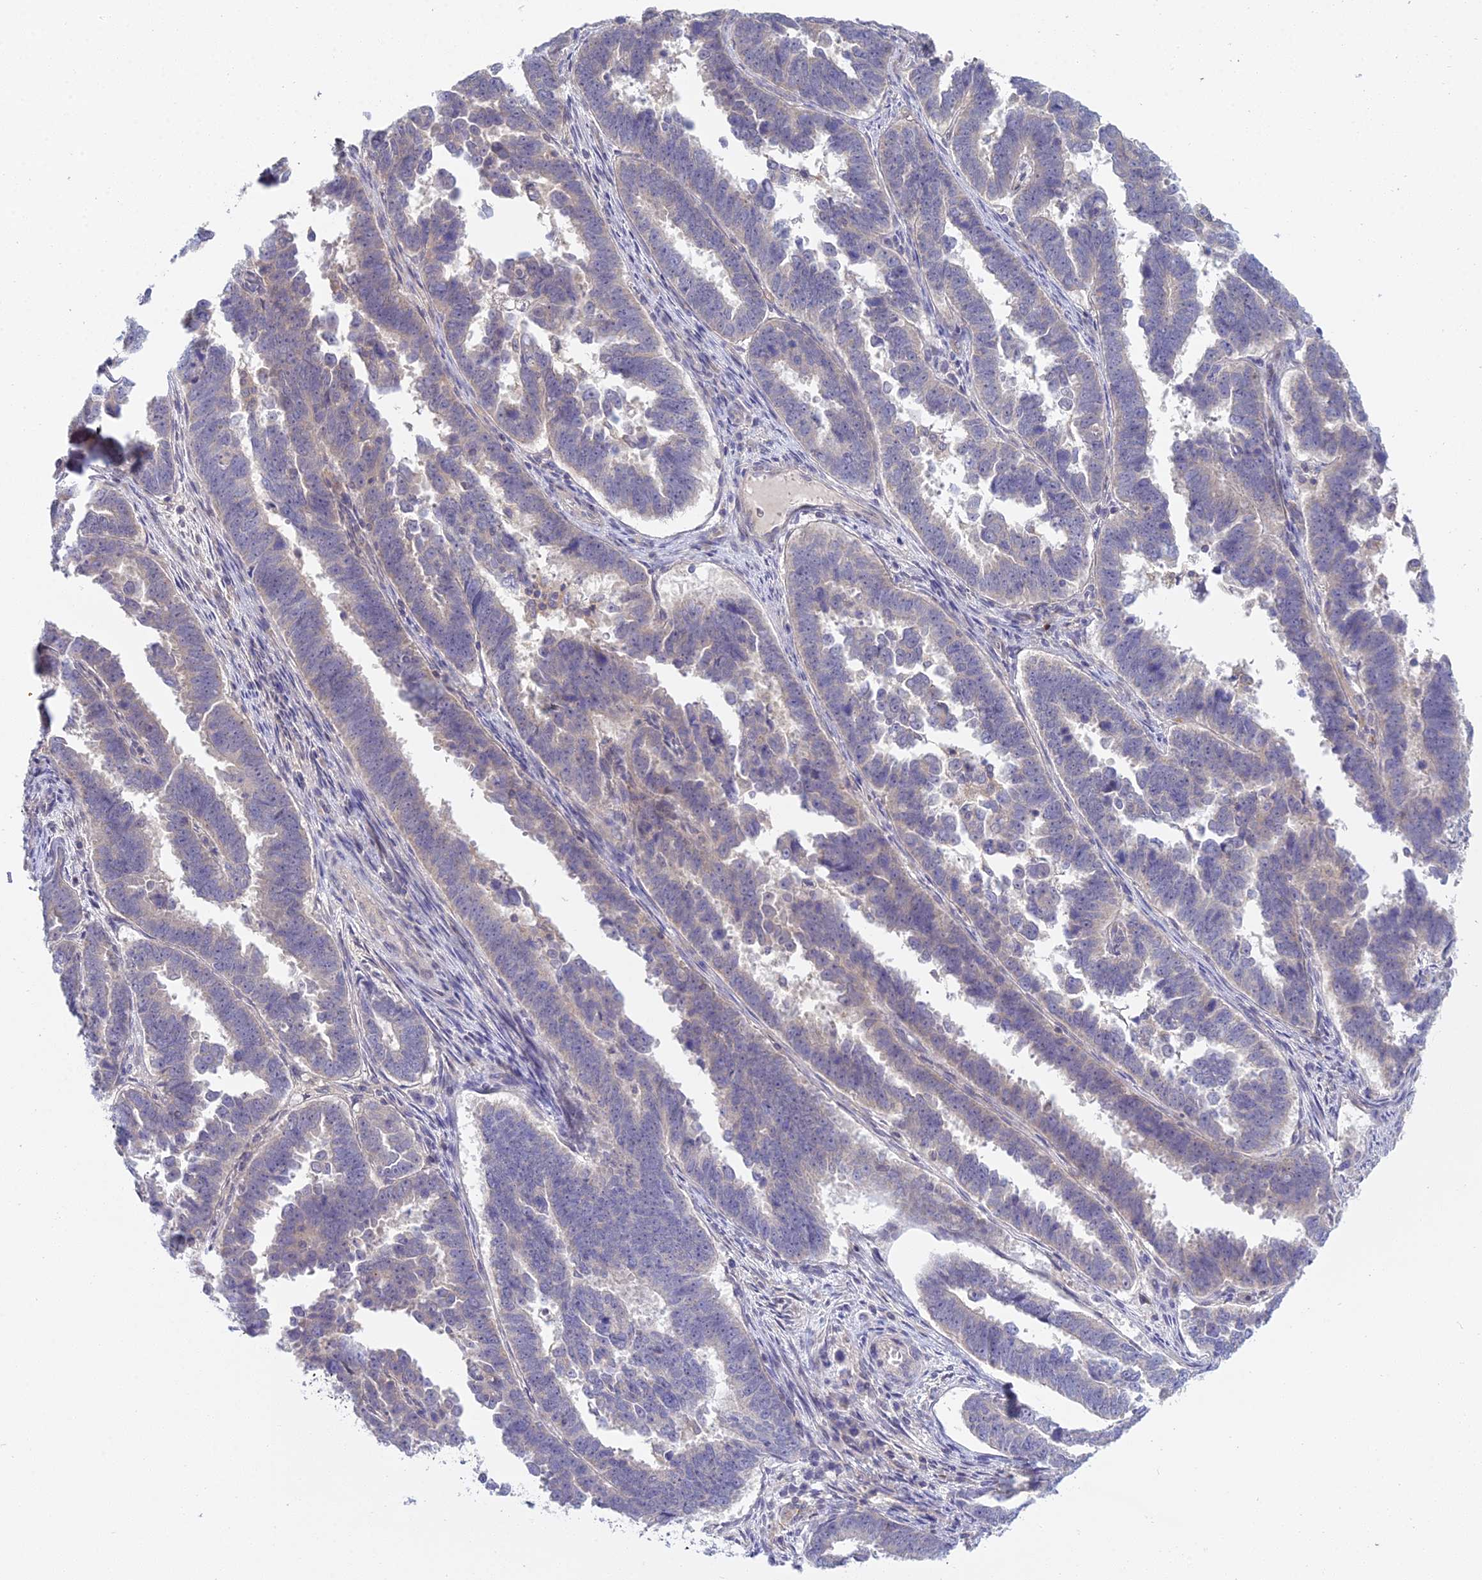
{"staining": {"intensity": "negative", "quantity": "none", "location": "none"}, "tissue": "endometrial cancer", "cell_type": "Tumor cells", "image_type": "cancer", "snomed": [{"axis": "morphology", "description": "Adenocarcinoma, NOS"}, {"axis": "topography", "description": "Endometrium"}], "caption": "Immunohistochemistry (IHC) photomicrograph of human endometrial adenocarcinoma stained for a protein (brown), which demonstrates no expression in tumor cells.", "gene": "METTL26", "patient": {"sex": "female", "age": 75}}